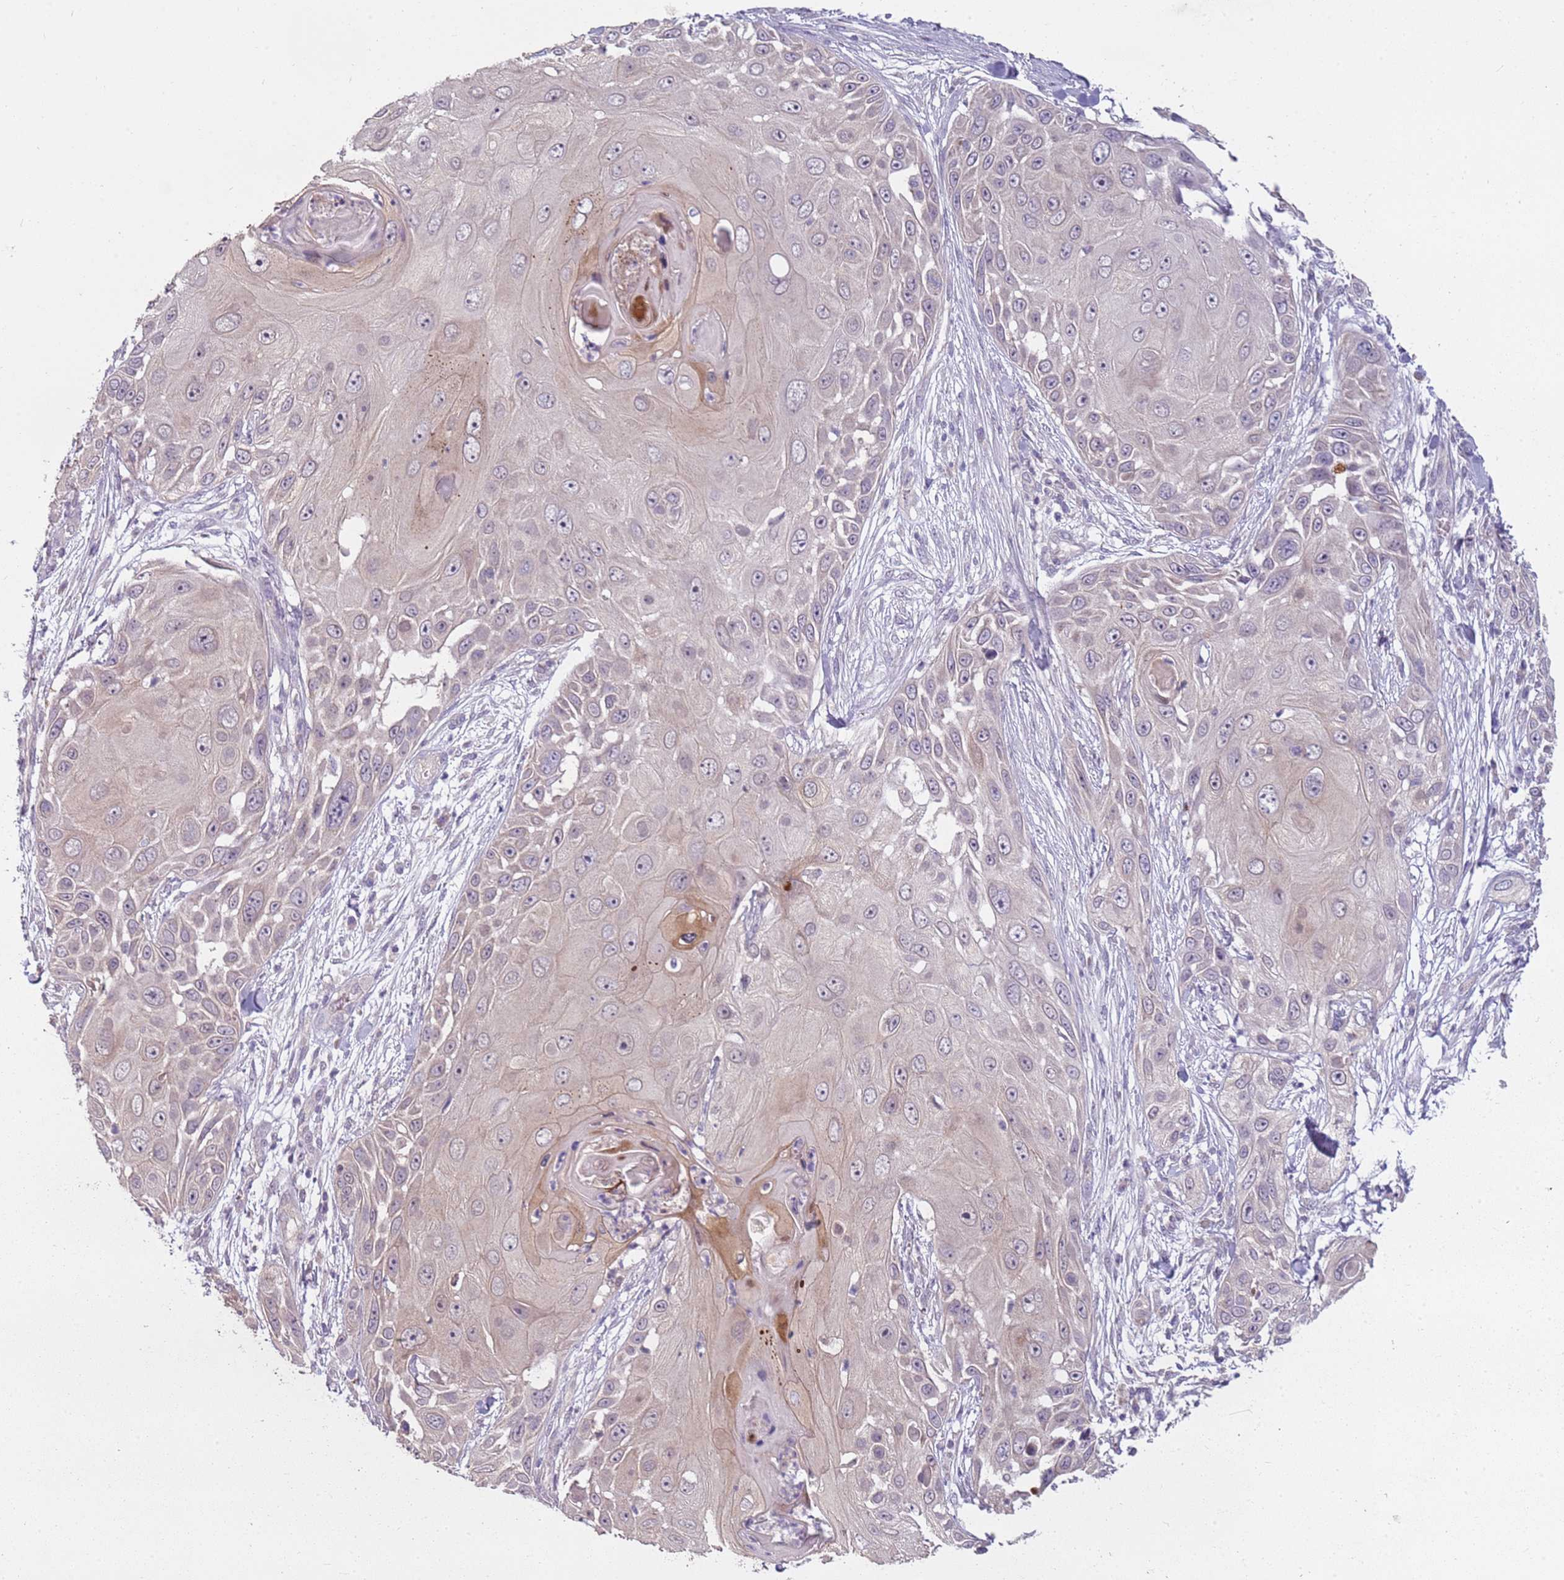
{"staining": {"intensity": "negative", "quantity": "none", "location": "none"}, "tissue": "skin cancer", "cell_type": "Tumor cells", "image_type": "cancer", "snomed": [{"axis": "morphology", "description": "Squamous cell carcinoma, NOS"}, {"axis": "topography", "description": "Skin"}], "caption": "The IHC histopathology image has no significant staining in tumor cells of squamous cell carcinoma (skin) tissue.", "gene": "TEKT4", "patient": {"sex": "female", "age": 44}}